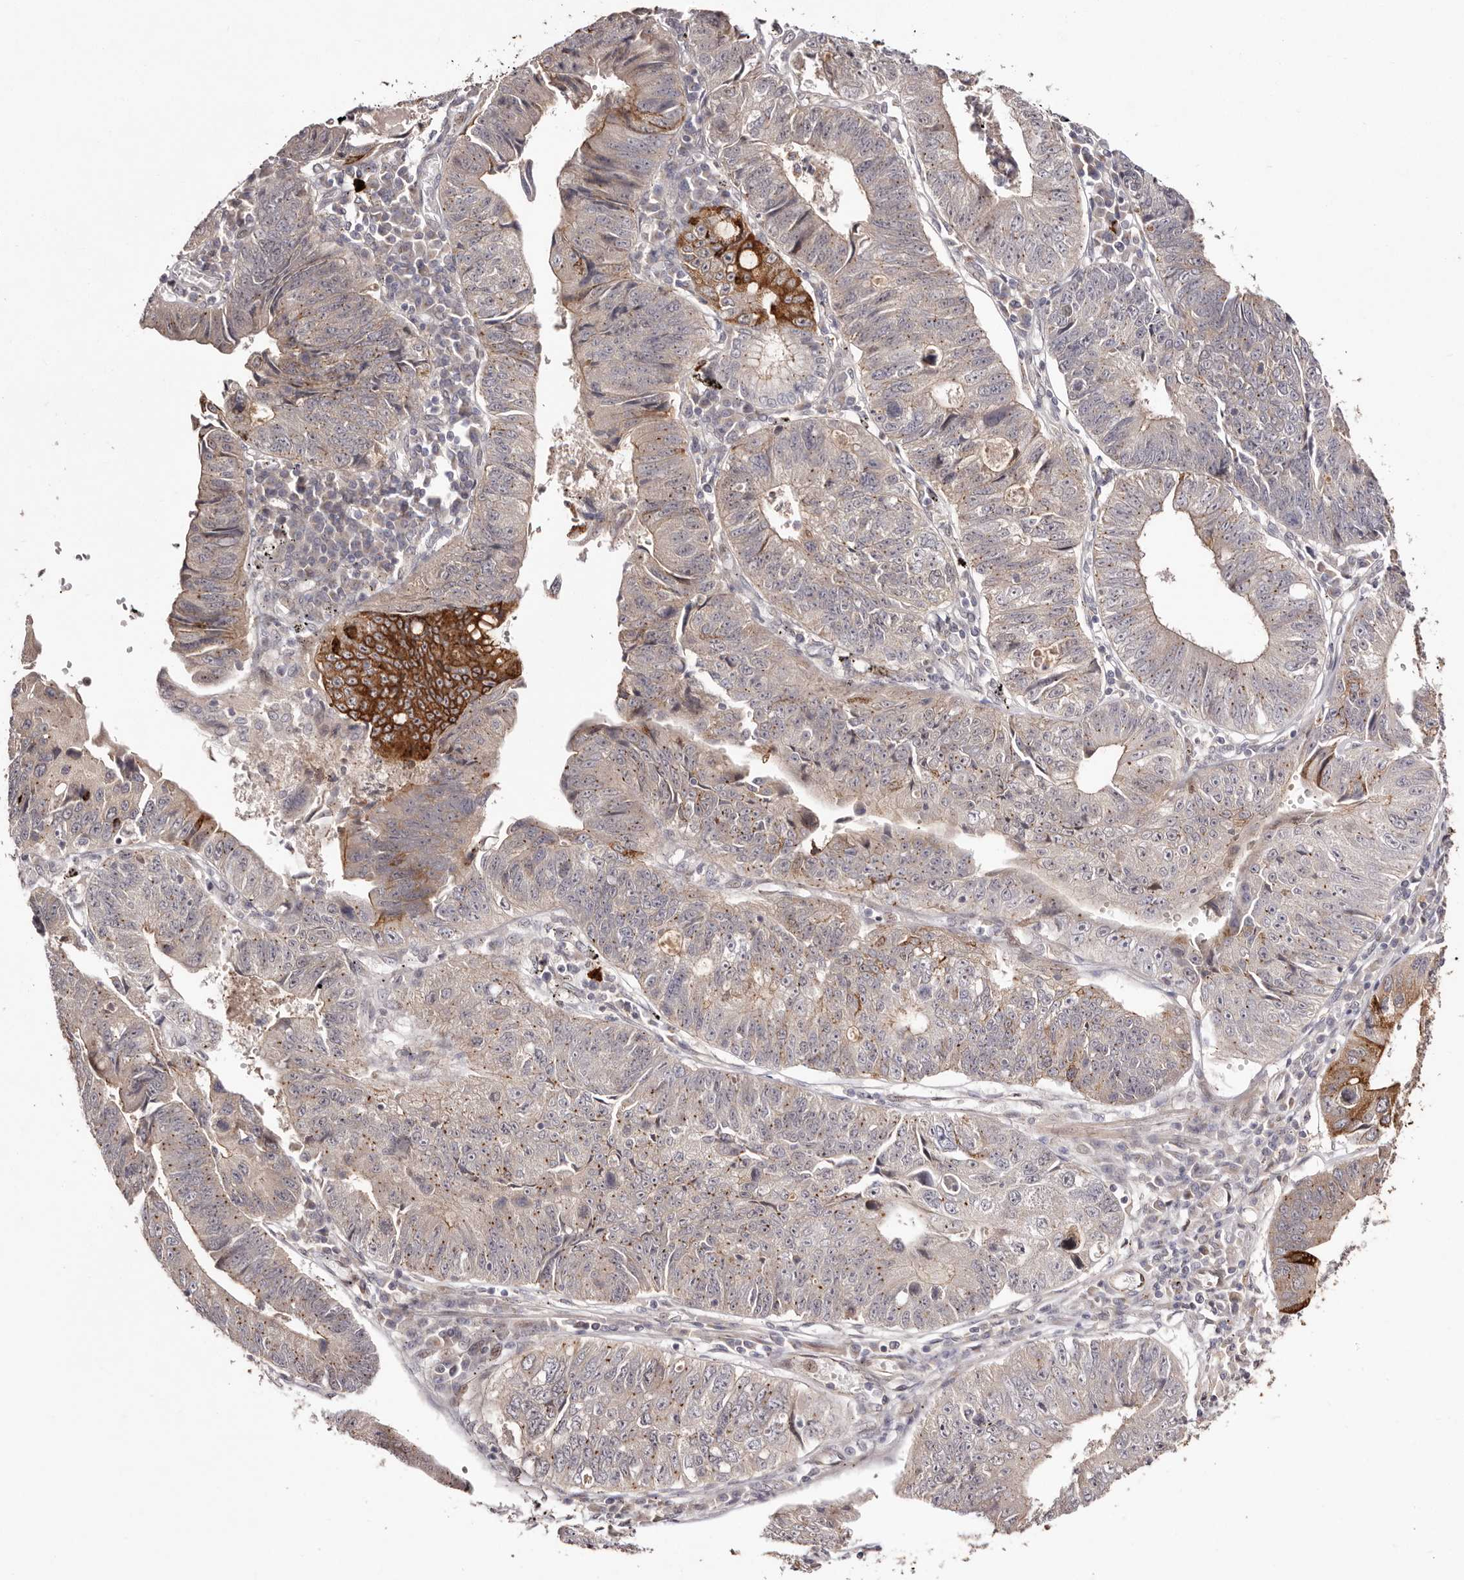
{"staining": {"intensity": "weak", "quantity": "<25%", "location": "cytoplasmic/membranous"}, "tissue": "stomach cancer", "cell_type": "Tumor cells", "image_type": "cancer", "snomed": [{"axis": "morphology", "description": "Adenocarcinoma, NOS"}, {"axis": "topography", "description": "Stomach"}], "caption": "This is an immunohistochemistry (IHC) micrograph of human adenocarcinoma (stomach). There is no positivity in tumor cells.", "gene": "EGR3", "patient": {"sex": "male", "age": 59}}